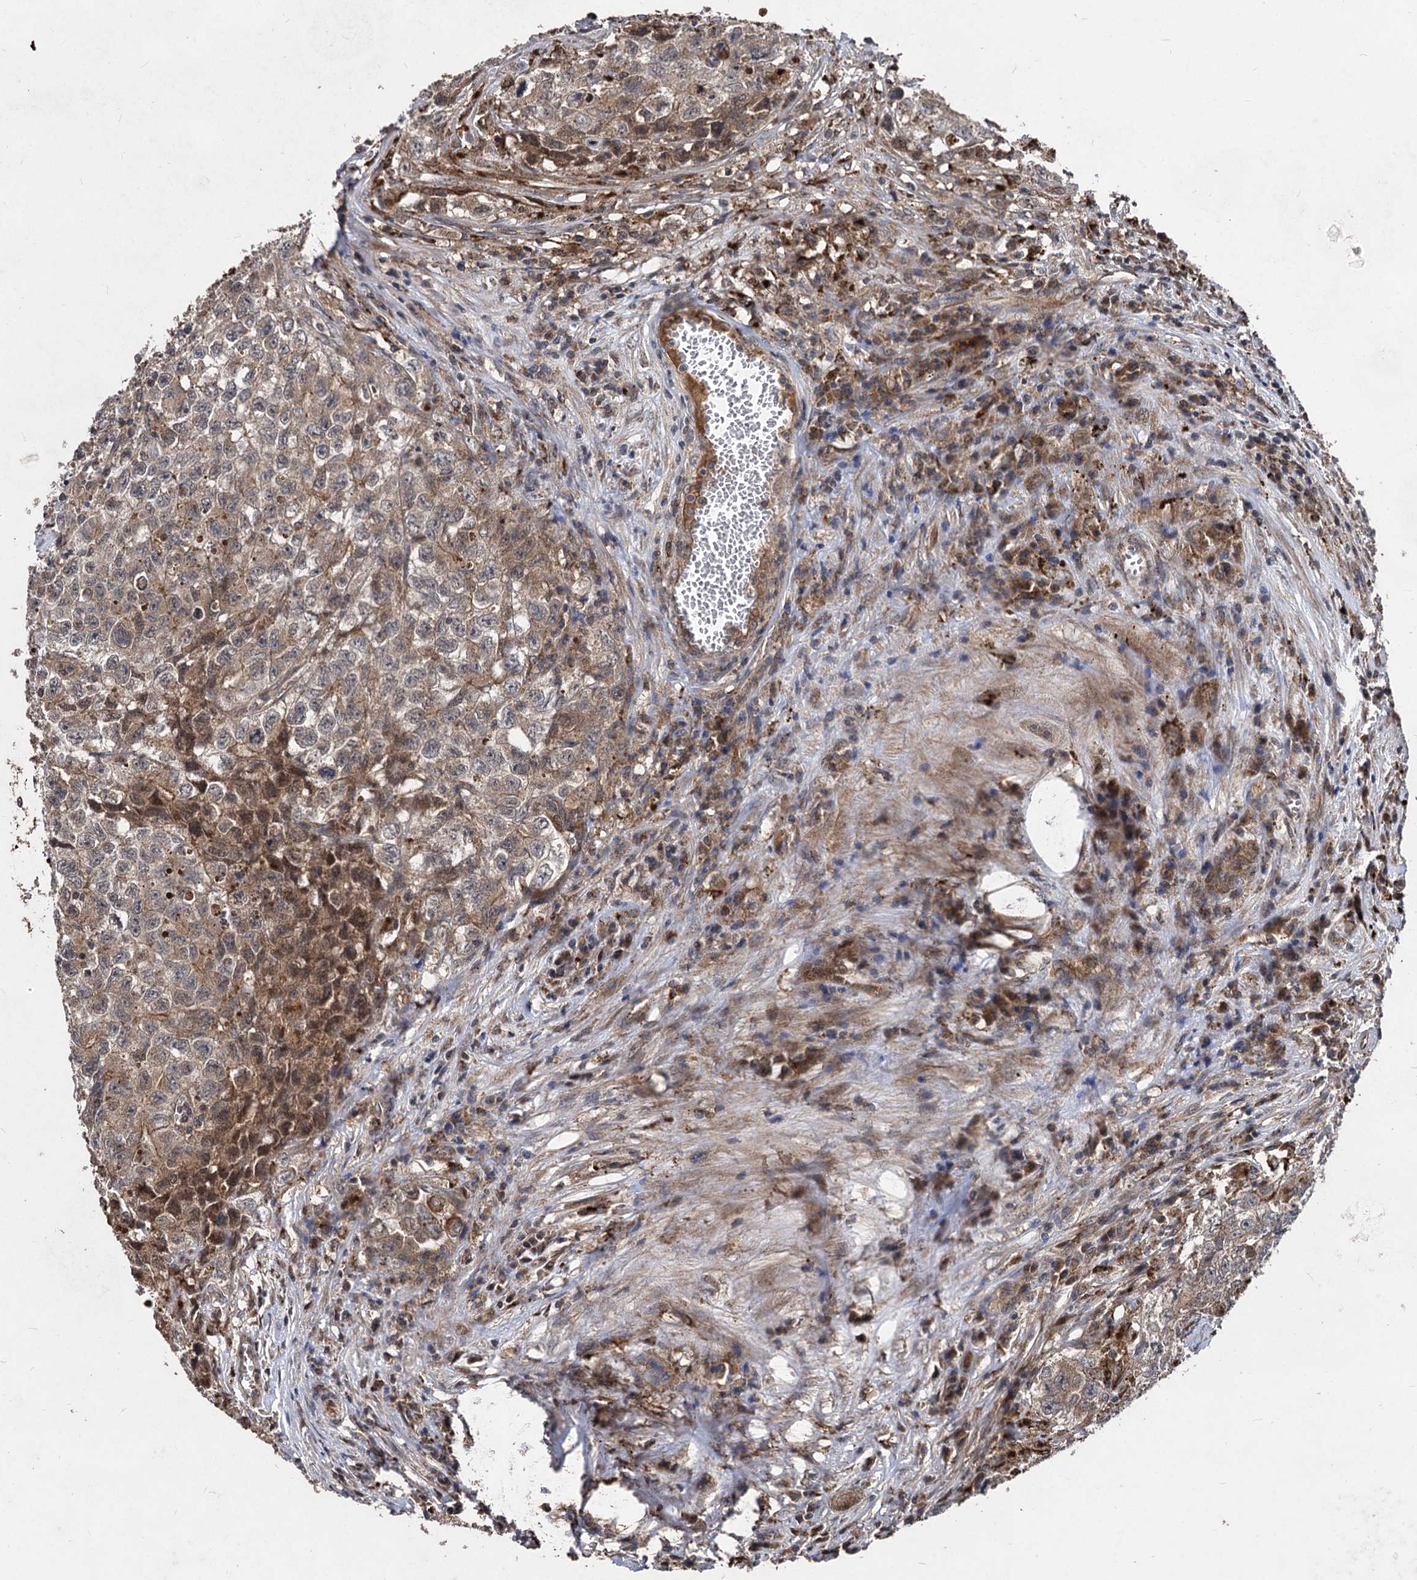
{"staining": {"intensity": "weak", "quantity": ">75%", "location": "cytoplasmic/membranous"}, "tissue": "testis cancer", "cell_type": "Tumor cells", "image_type": "cancer", "snomed": [{"axis": "morphology", "description": "Seminoma, NOS"}, {"axis": "morphology", "description": "Carcinoma, Embryonal, NOS"}, {"axis": "topography", "description": "Testis"}], "caption": "IHC of testis cancer reveals low levels of weak cytoplasmic/membranous positivity in about >75% of tumor cells.", "gene": "BCL2L2", "patient": {"sex": "male", "age": 43}}